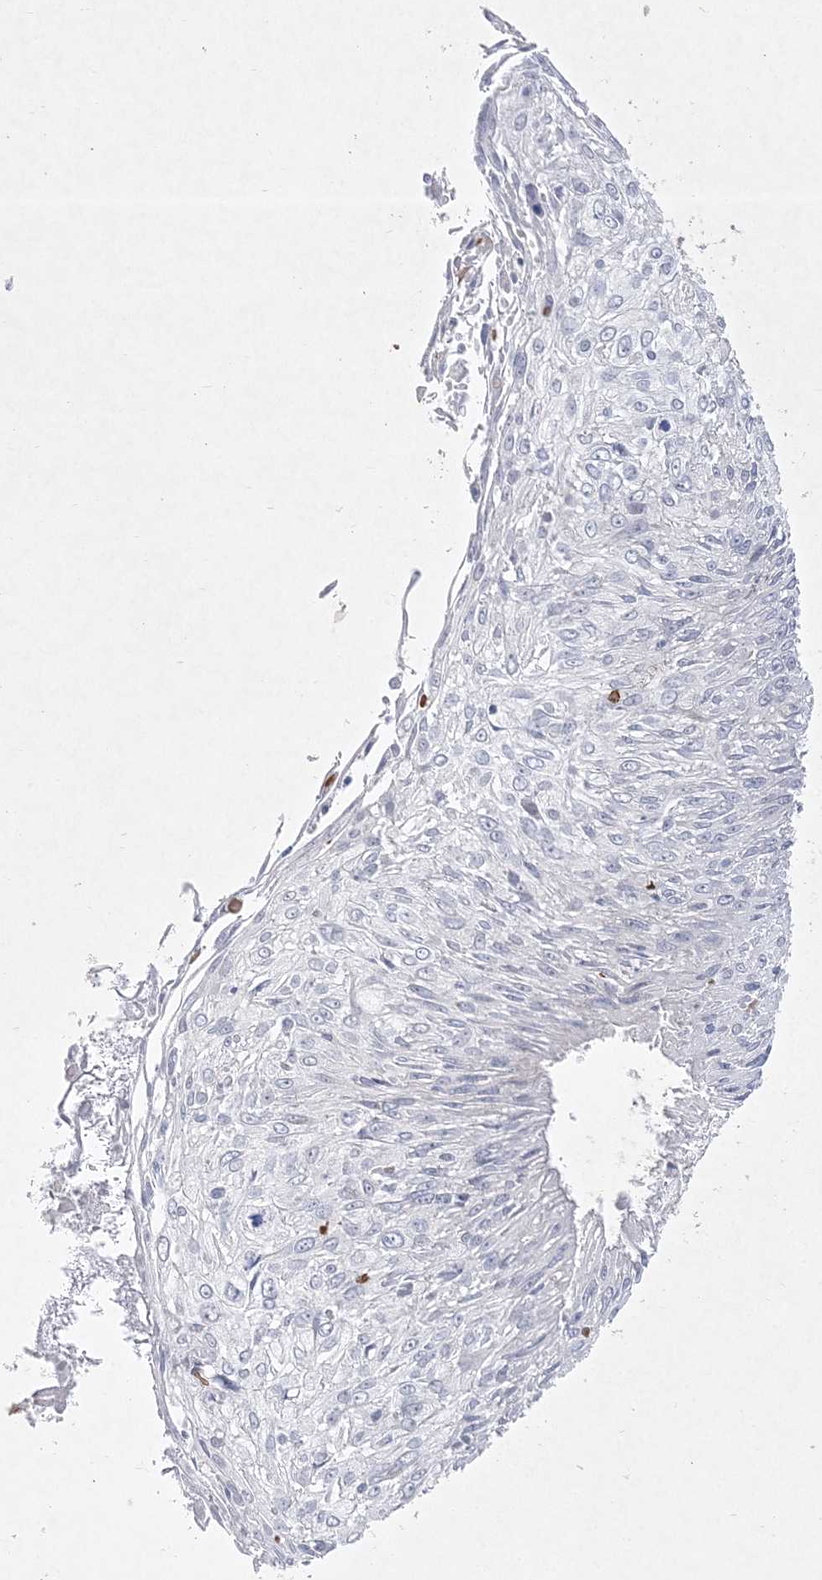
{"staining": {"intensity": "negative", "quantity": "none", "location": "none"}, "tissue": "cervical cancer", "cell_type": "Tumor cells", "image_type": "cancer", "snomed": [{"axis": "morphology", "description": "Squamous cell carcinoma, NOS"}, {"axis": "topography", "description": "Cervix"}], "caption": "Immunohistochemical staining of human cervical squamous cell carcinoma displays no significant positivity in tumor cells. (Stains: DAB (3,3'-diaminobenzidine) IHC with hematoxylin counter stain, Microscopy: brightfield microscopy at high magnification).", "gene": "CLNK", "patient": {"sex": "female", "age": 51}}